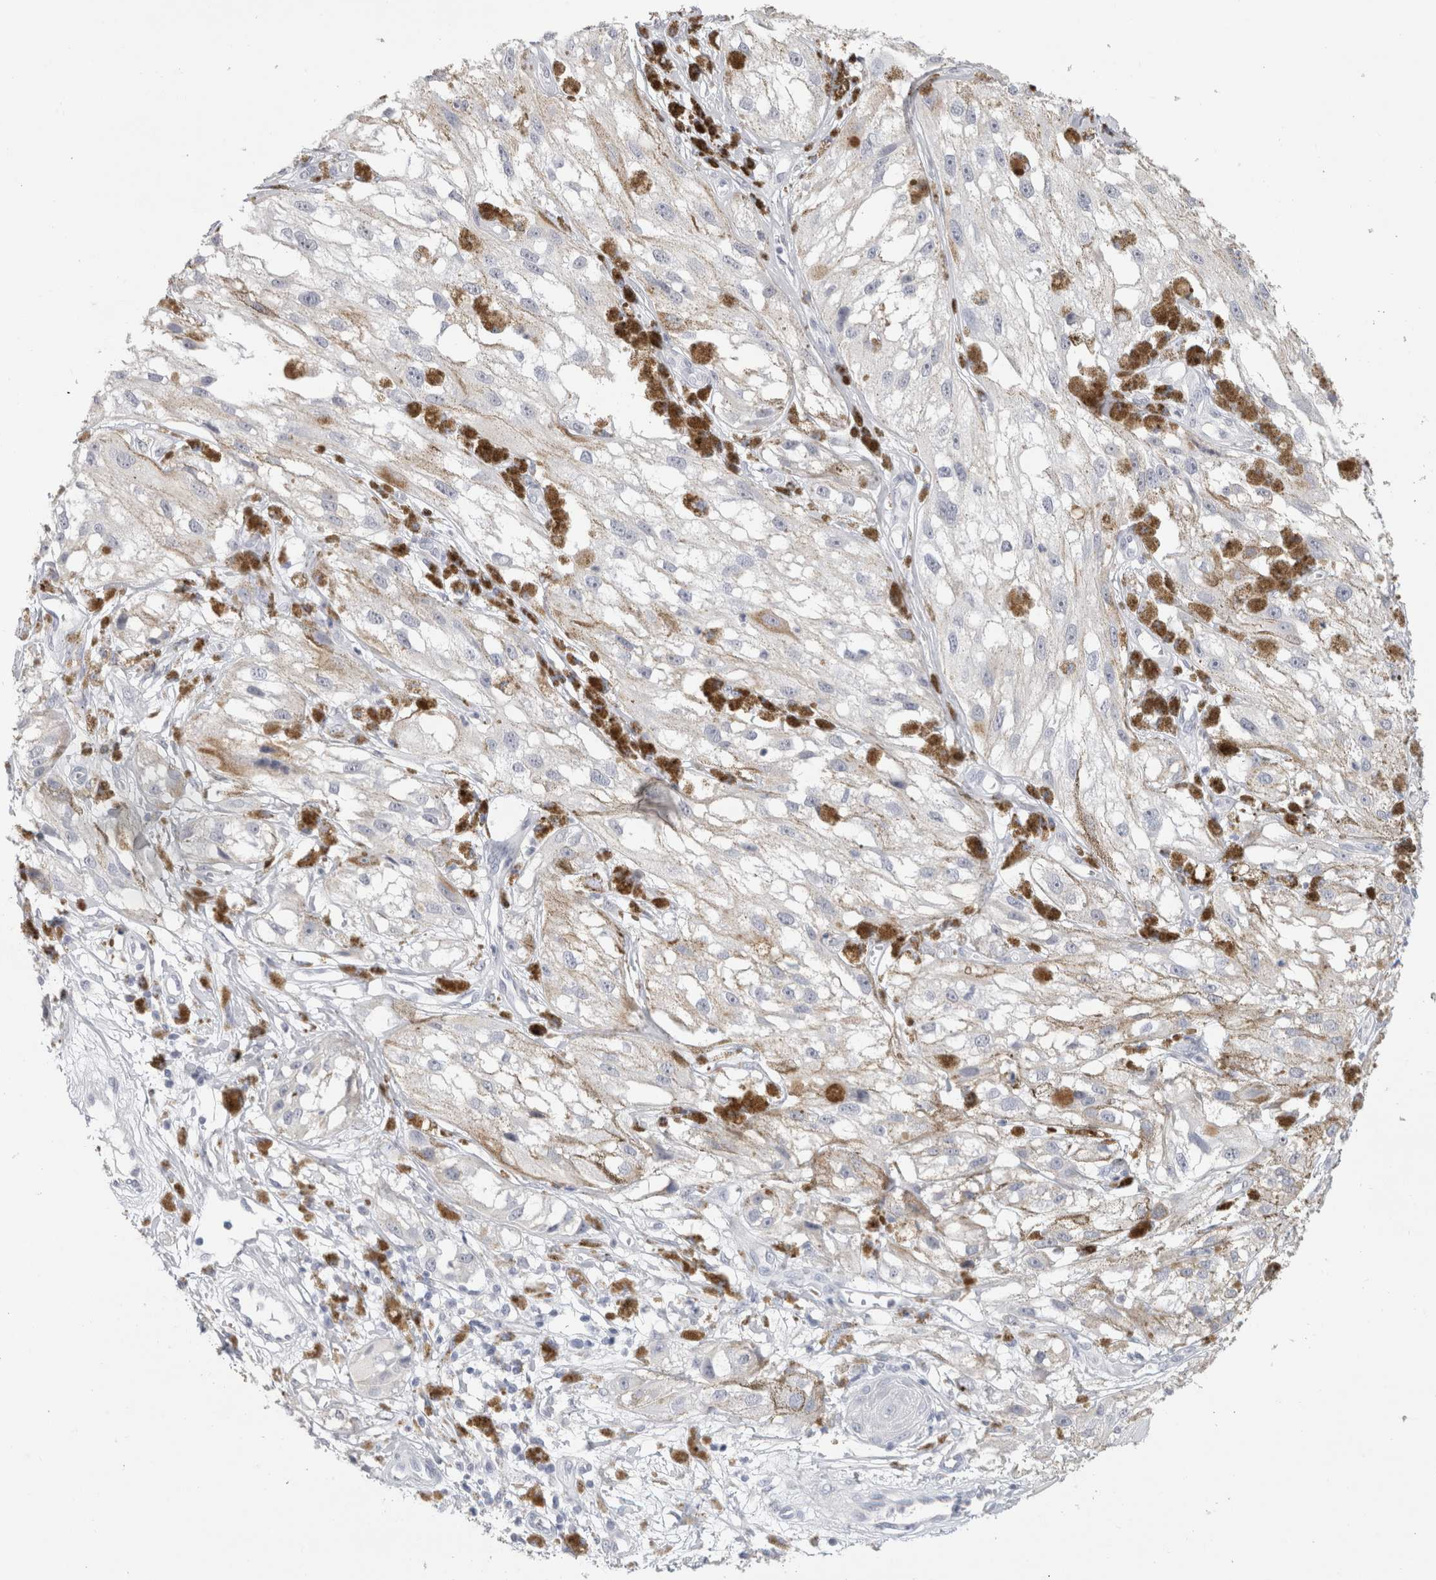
{"staining": {"intensity": "negative", "quantity": "none", "location": "none"}, "tissue": "melanoma", "cell_type": "Tumor cells", "image_type": "cancer", "snomed": [{"axis": "morphology", "description": "Malignant melanoma, NOS"}, {"axis": "topography", "description": "Skin"}], "caption": "Immunohistochemistry histopathology image of neoplastic tissue: human melanoma stained with DAB exhibits no significant protein expression in tumor cells.", "gene": "SLC6A1", "patient": {"sex": "male", "age": 88}}